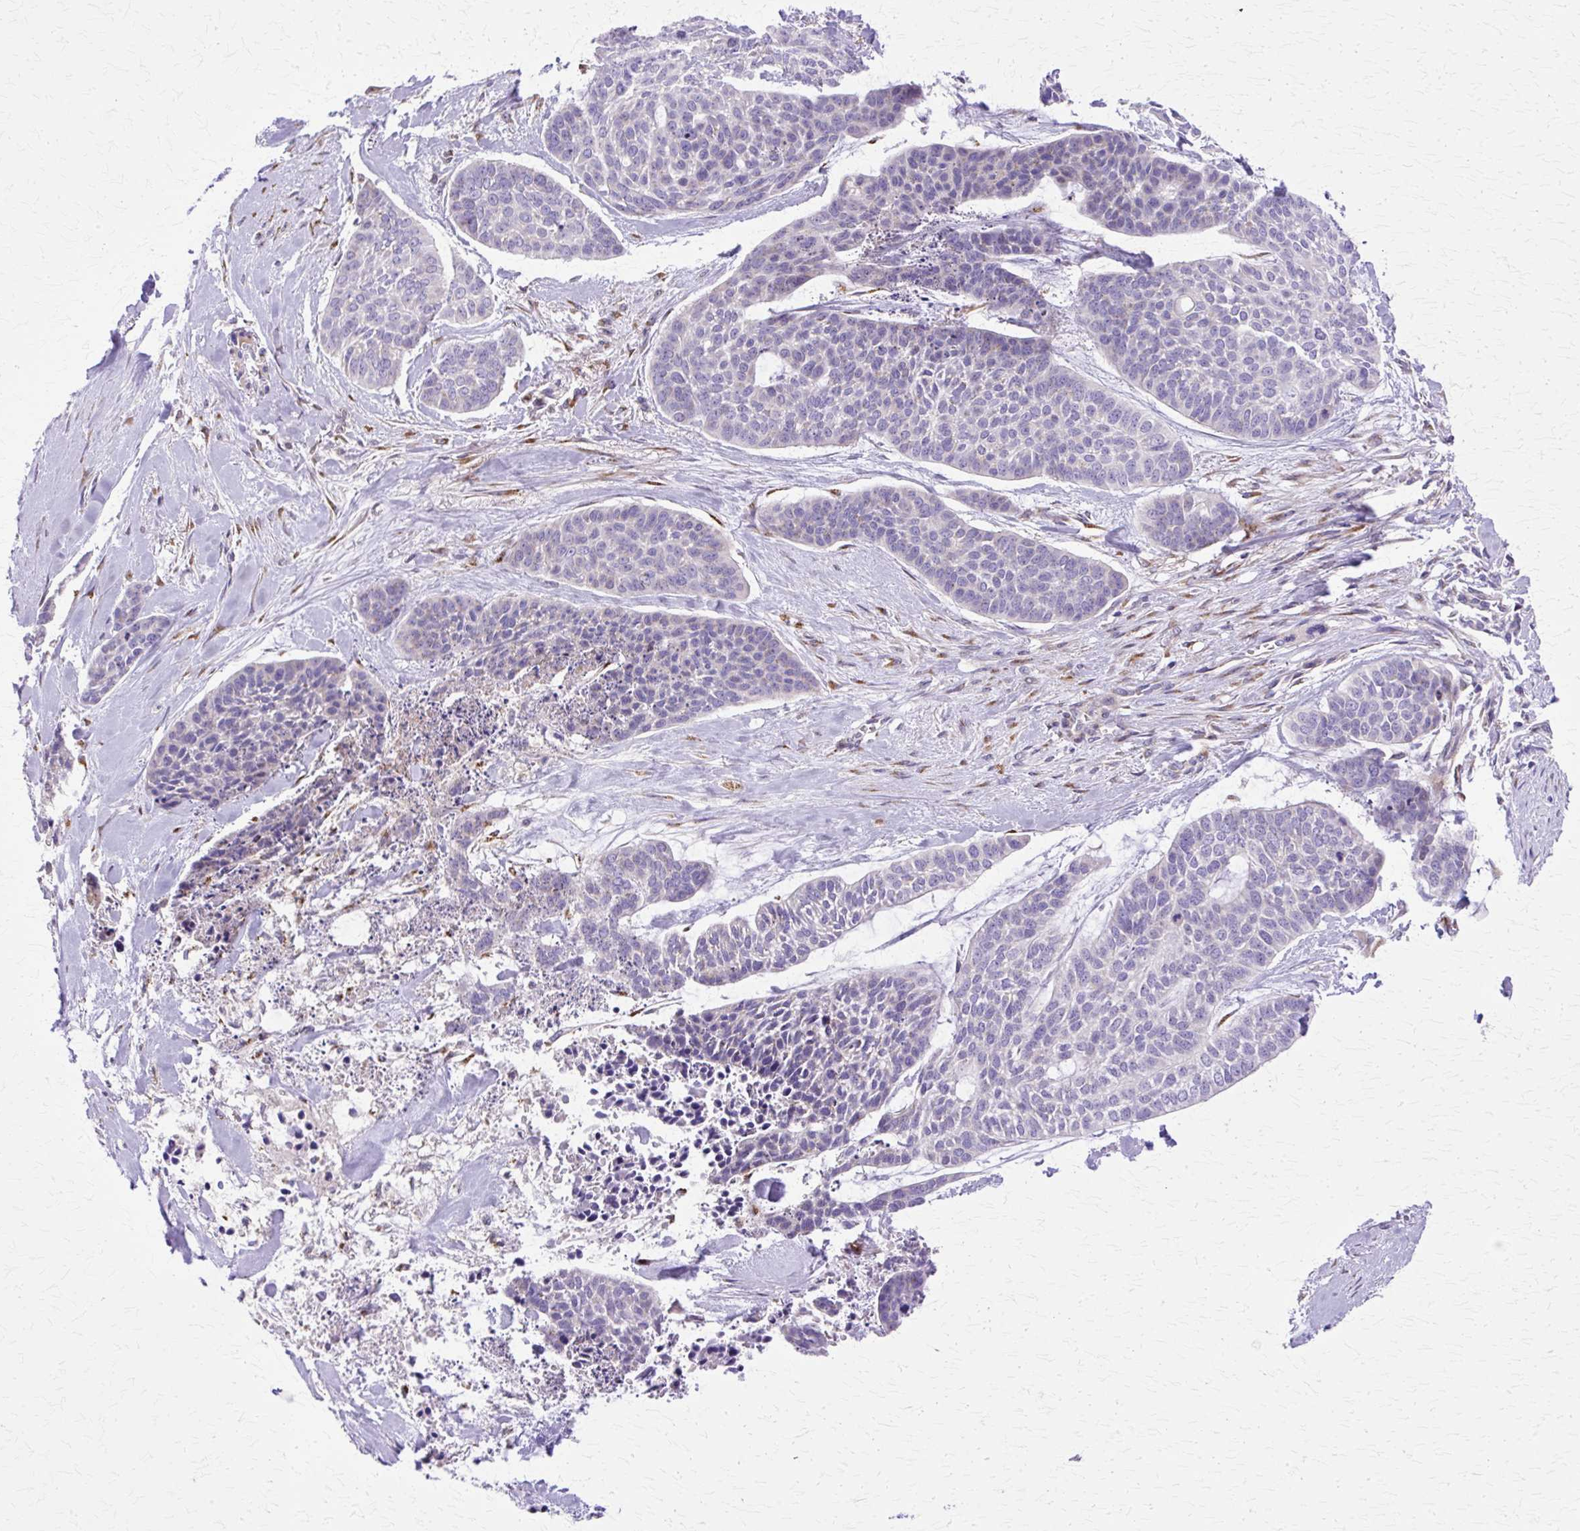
{"staining": {"intensity": "negative", "quantity": "none", "location": "none"}, "tissue": "skin cancer", "cell_type": "Tumor cells", "image_type": "cancer", "snomed": [{"axis": "morphology", "description": "Basal cell carcinoma"}, {"axis": "topography", "description": "Skin"}], "caption": "Skin cancer (basal cell carcinoma) was stained to show a protein in brown. There is no significant staining in tumor cells.", "gene": "TBC1D3G", "patient": {"sex": "female", "age": 64}}